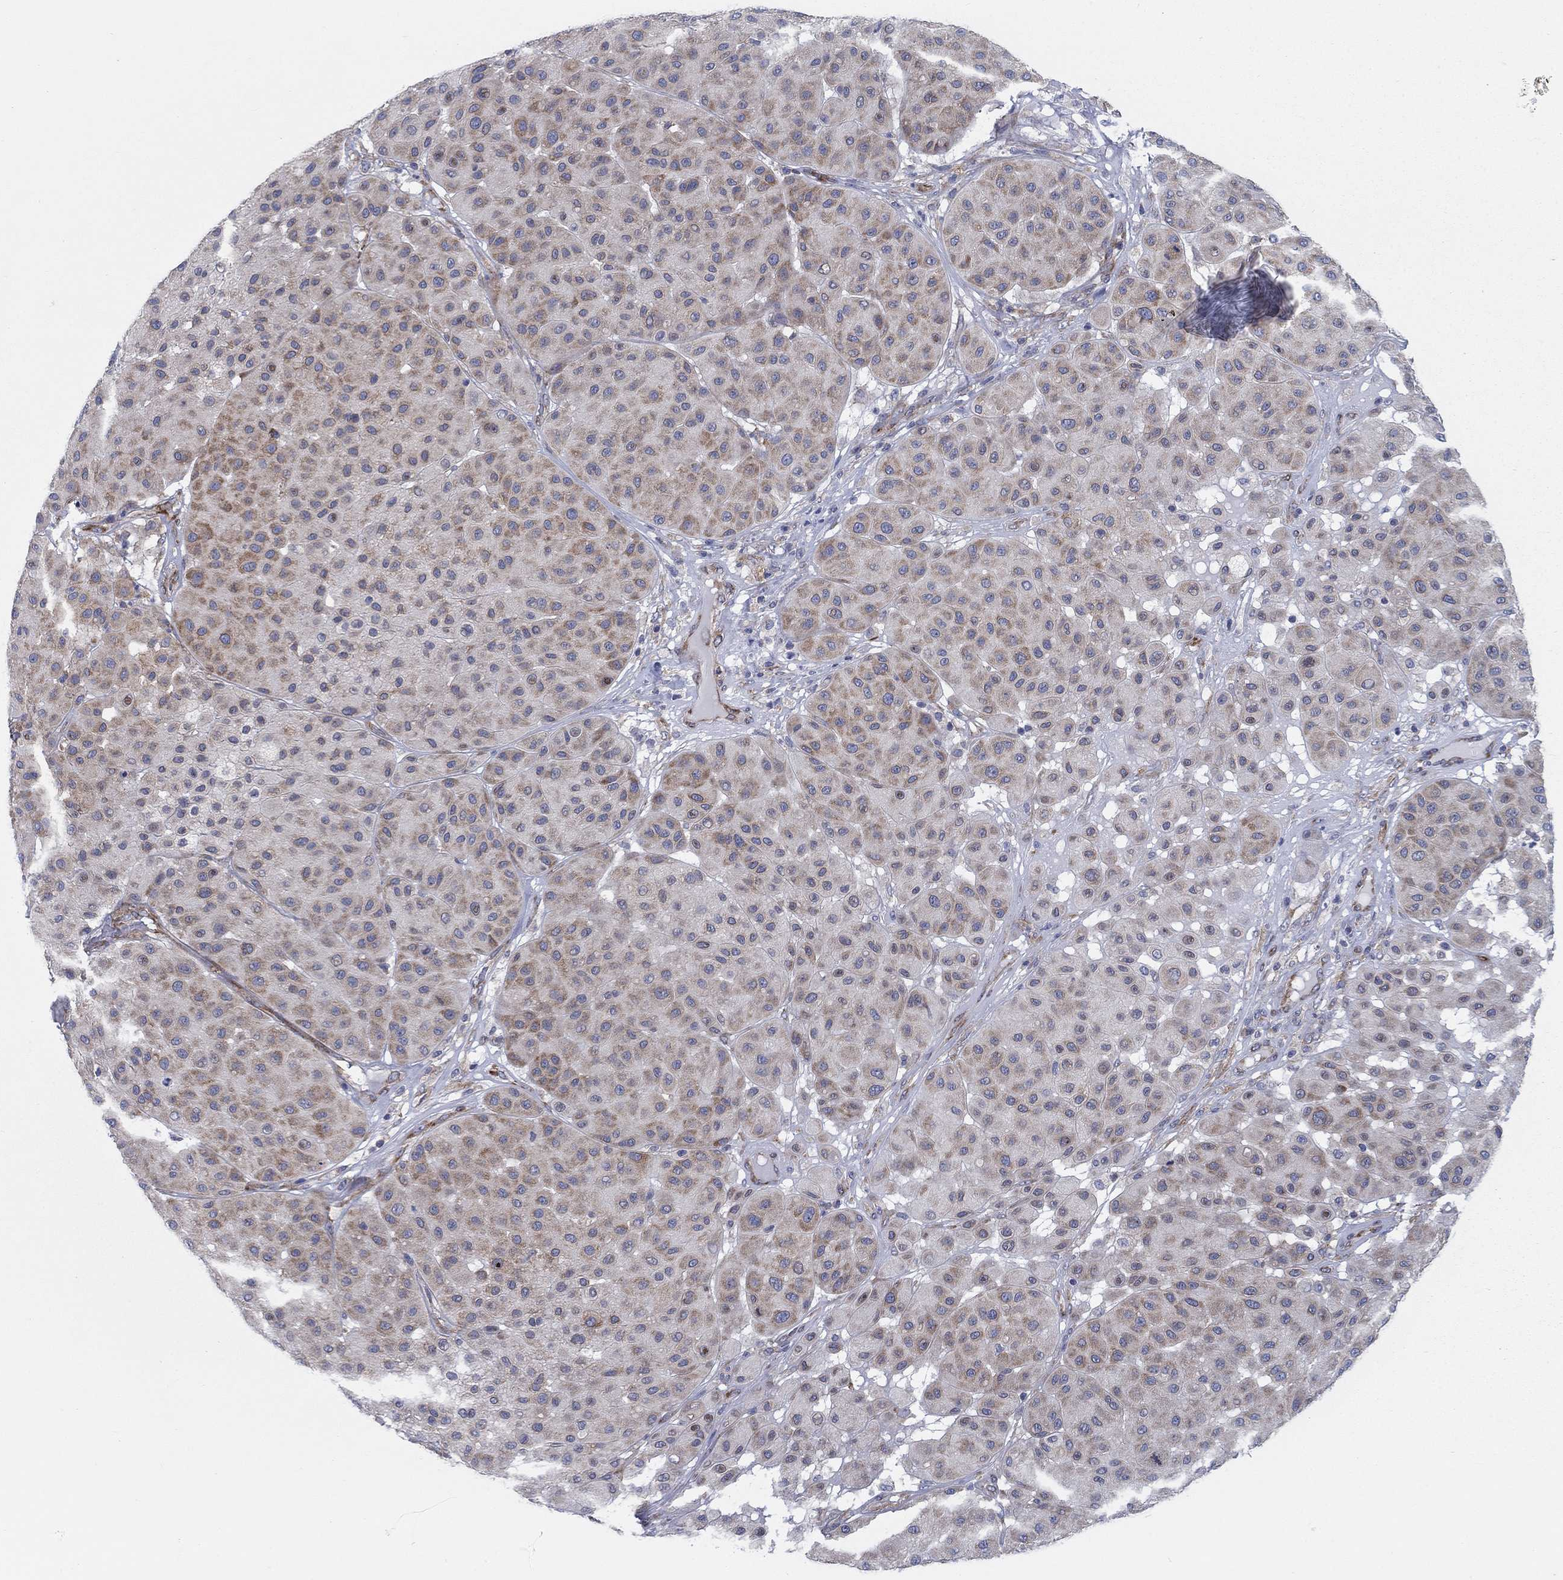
{"staining": {"intensity": "moderate", "quantity": "<25%", "location": "cytoplasmic/membranous"}, "tissue": "melanoma", "cell_type": "Tumor cells", "image_type": "cancer", "snomed": [{"axis": "morphology", "description": "Malignant melanoma, Metastatic site"}, {"axis": "topography", "description": "Smooth muscle"}], "caption": "The photomicrograph reveals a brown stain indicating the presence of a protein in the cytoplasmic/membranous of tumor cells in melanoma.", "gene": "TMEM59", "patient": {"sex": "male", "age": 41}}